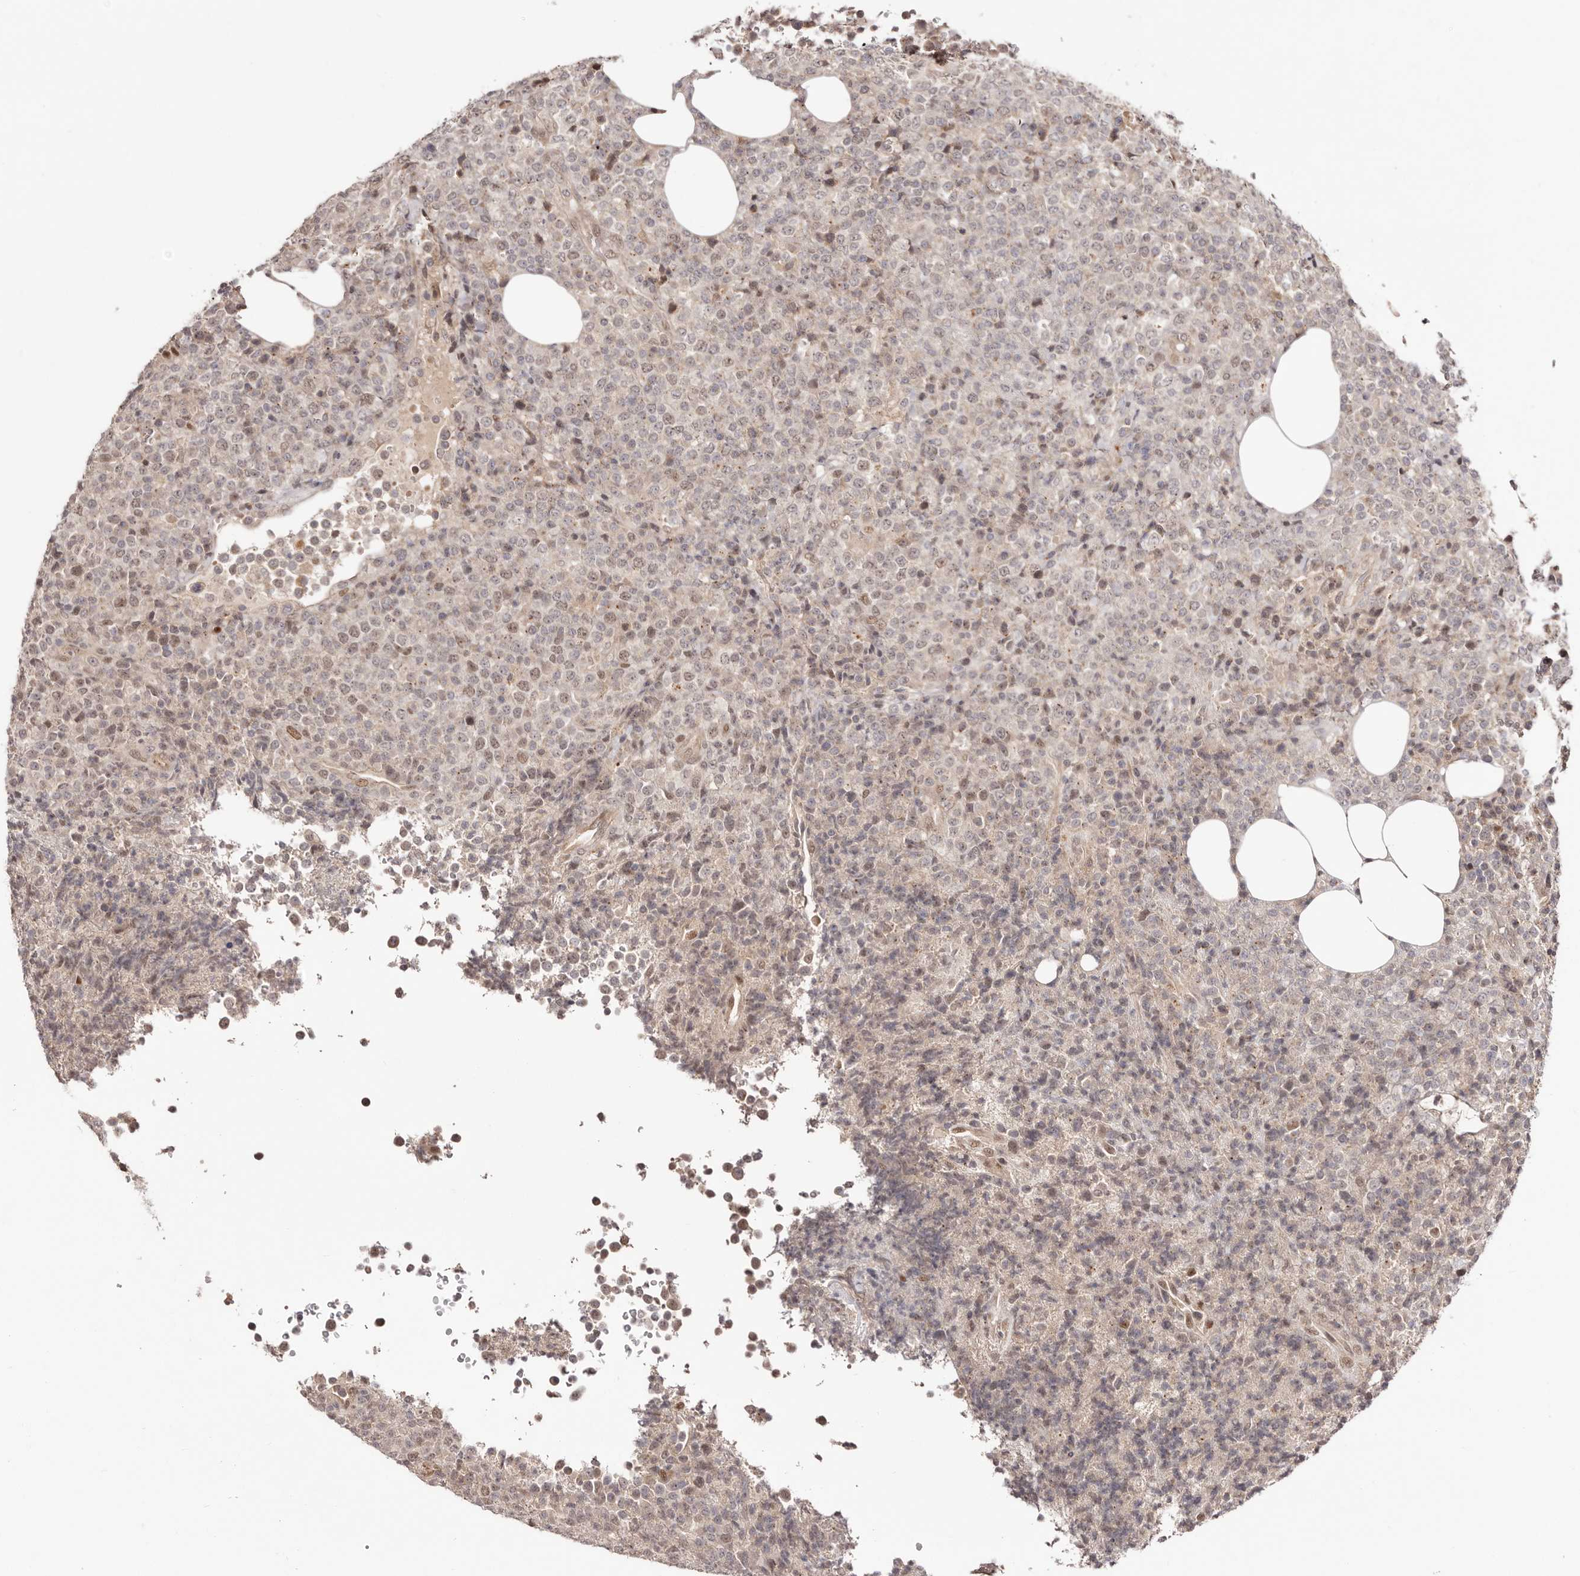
{"staining": {"intensity": "weak", "quantity": "<25%", "location": "nuclear"}, "tissue": "lymphoma", "cell_type": "Tumor cells", "image_type": "cancer", "snomed": [{"axis": "morphology", "description": "Malignant lymphoma, non-Hodgkin's type, High grade"}, {"axis": "topography", "description": "Lymph node"}], "caption": "Human lymphoma stained for a protein using IHC shows no positivity in tumor cells.", "gene": "EGR3", "patient": {"sex": "male", "age": 13}}